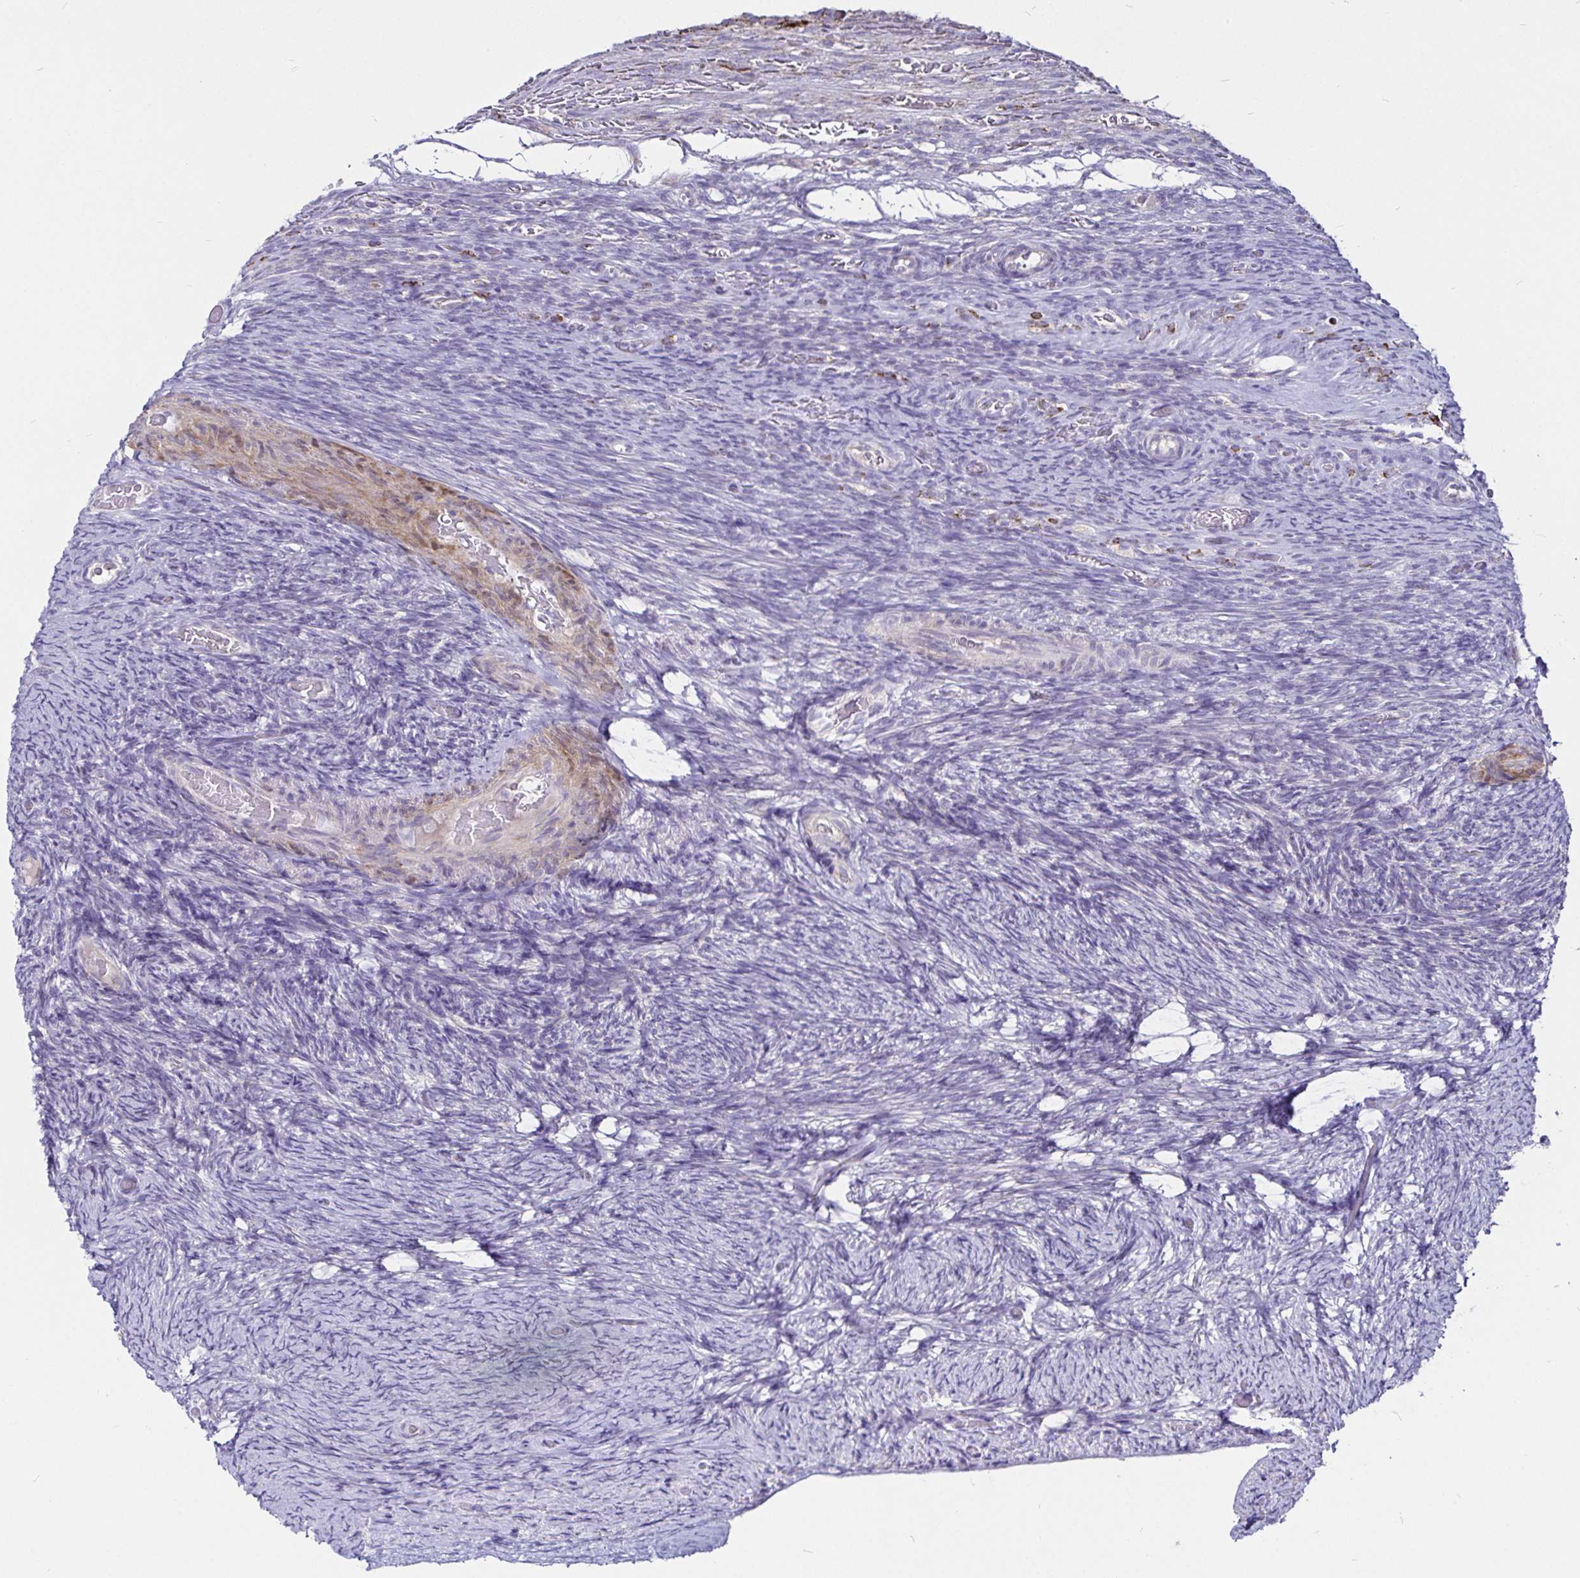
{"staining": {"intensity": "negative", "quantity": "none", "location": "none"}, "tissue": "ovary", "cell_type": "Ovarian stroma cells", "image_type": "normal", "snomed": [{"axis": "morphology", "description": "Normal tissue, NOS"}, {"axis": "topography", "description": "Ovary"}], "caption": "Immunohistochemical staining of benign ovary reveals no significant staining in ovarian stroma cells.", "gene": "PGAM2", "patient": {"sex": "female", "age": 34}}